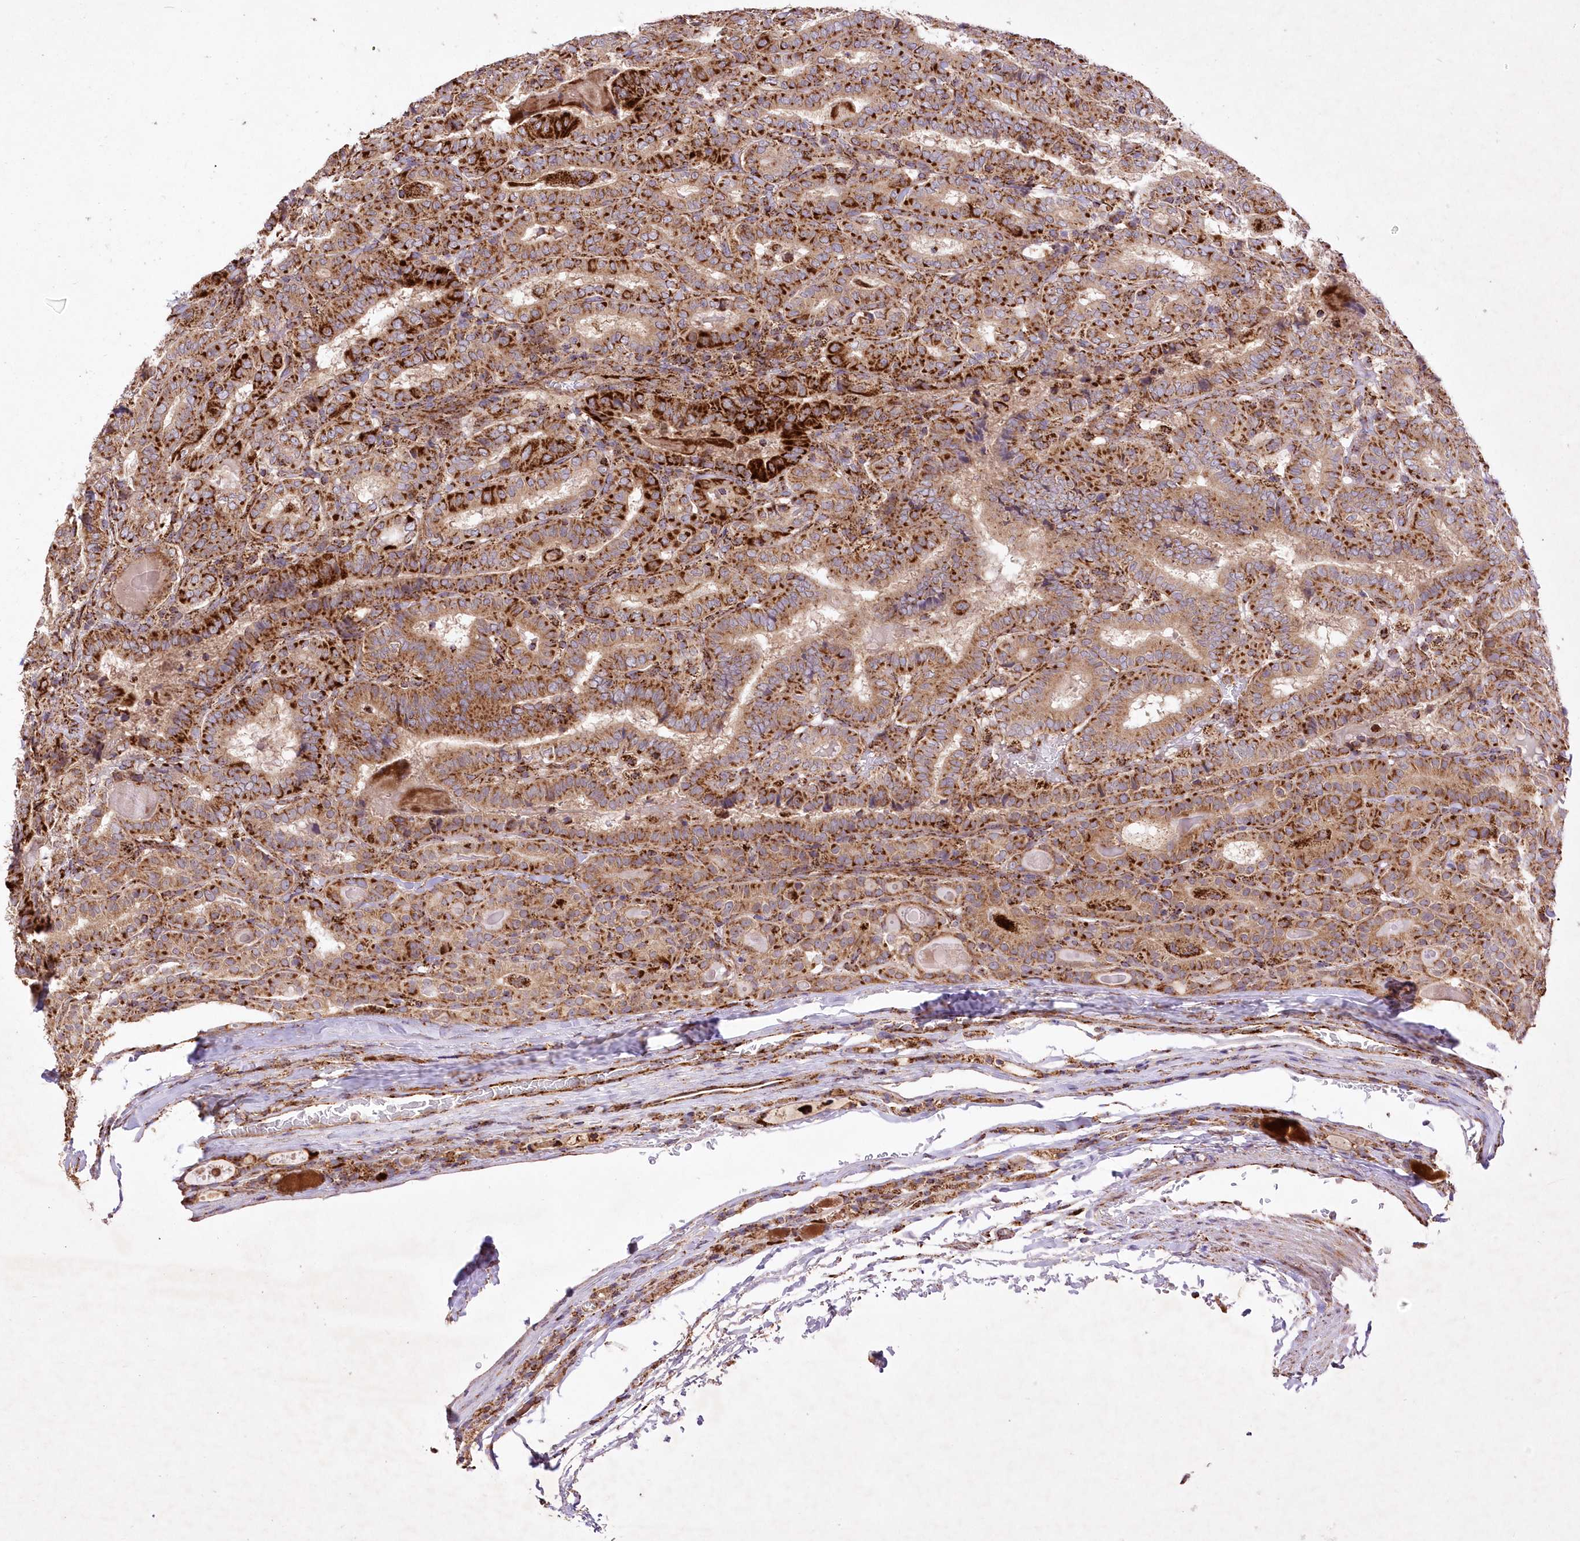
{"staining": {"intensity": "strong", "quantity": ">75%", "location": "cytoplasmic/membranous"}, "tissue": "thyroid cancer", "cell_type": "Tumor cells", "image_type": "cancer", "snomed": [{"axis": "morphology", "description": "Papillary adenocarcinoma, NOS"}, {"axis": "topography", "description": "Thyroid gland"}], "caption": "Papillary adenocarcinoma (thyroid) stained with a brown dye demonstrates strong cytoplasmic/membranous positive expression in approximately >75% of tumor cells.", "gene": "ASNSD1", "patient": {"sex": "female", "age": 72}}